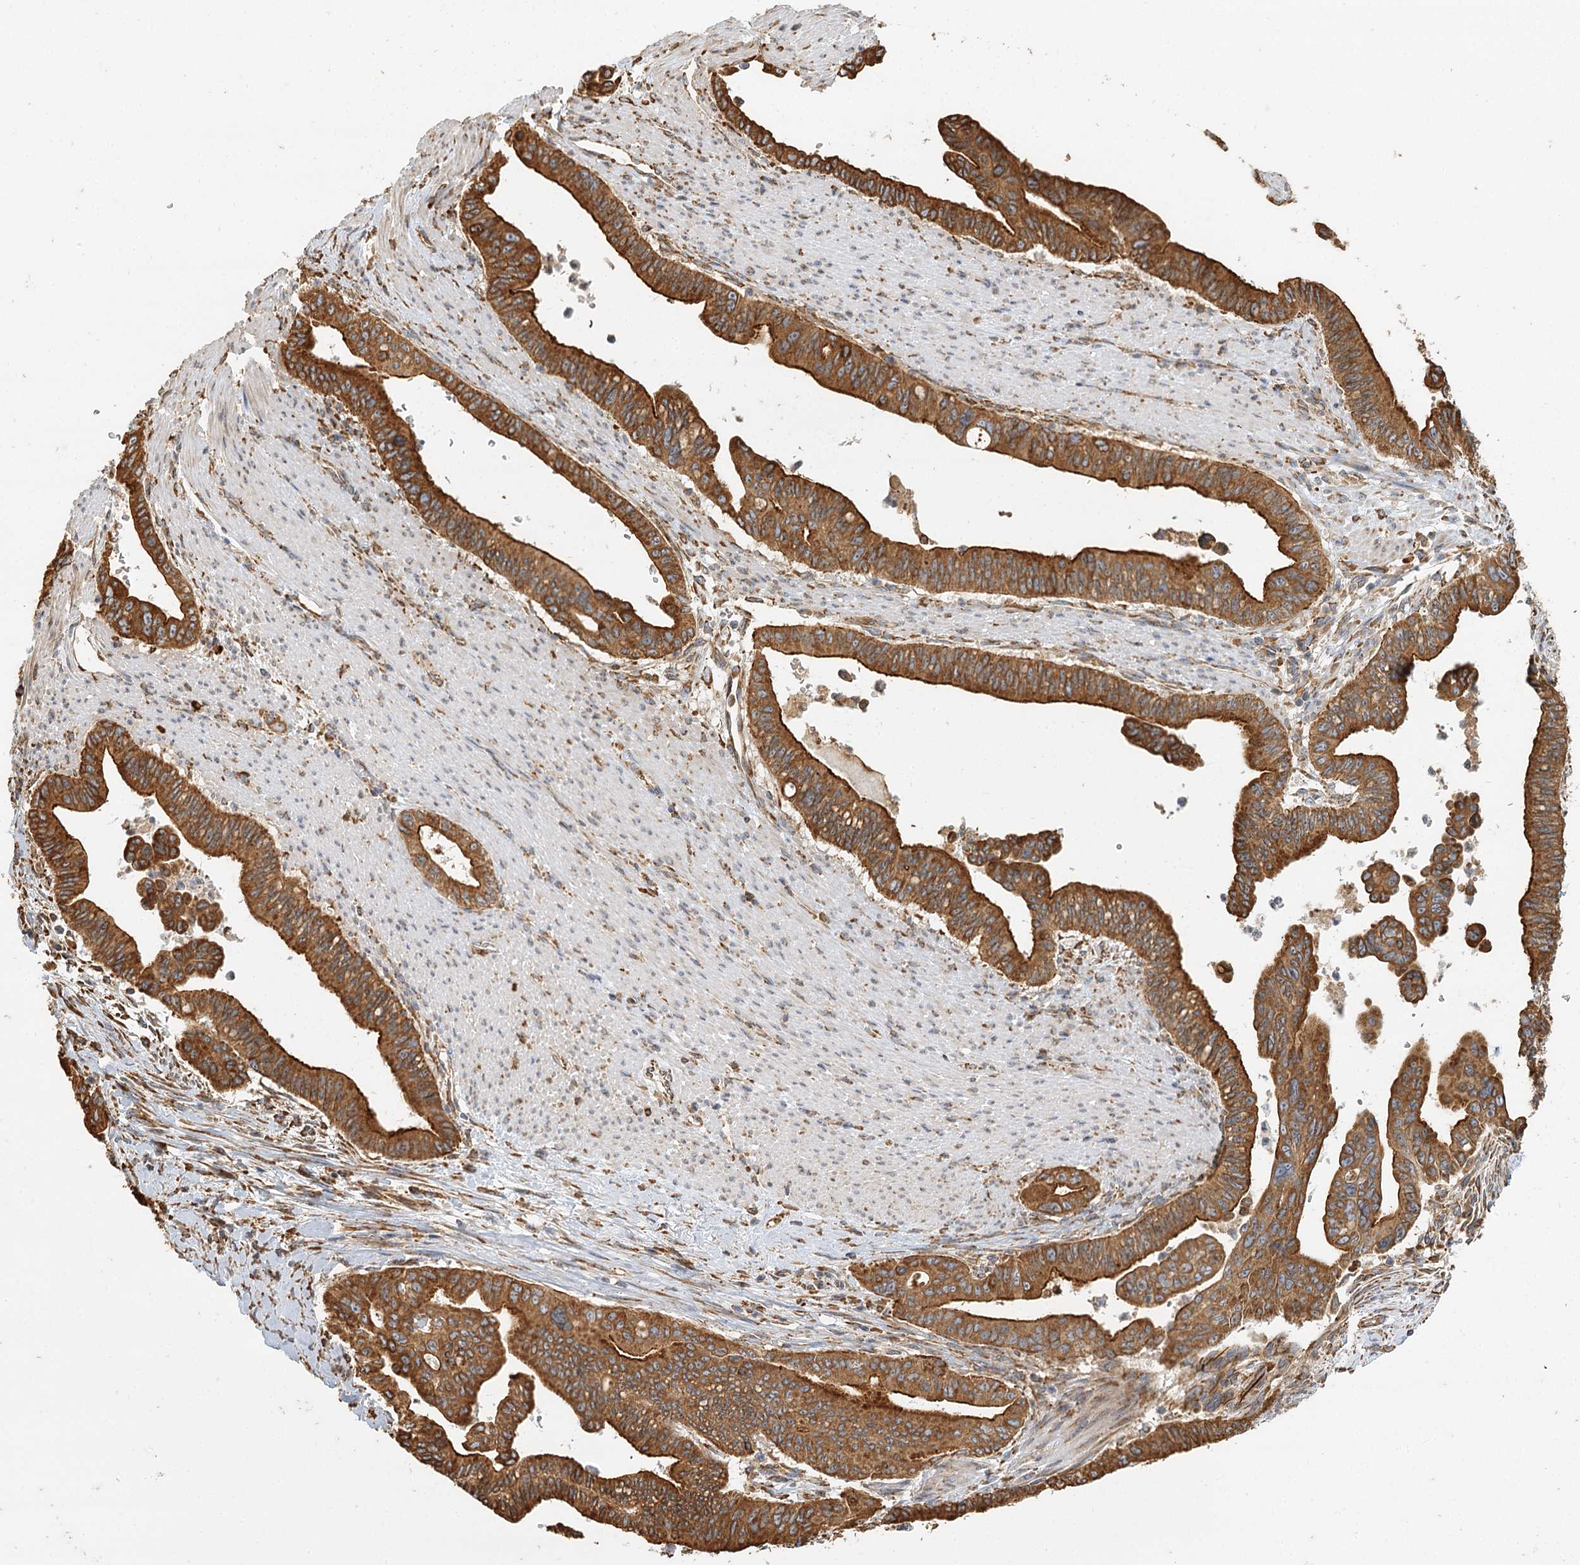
{"staining": {"intensity": "moderate", "quantity": ">75%", "location": "cytoplasmic/membranous"}, "tissue": "pancreatic cancer", "cell_type": "Tumor cells", "image_type": "cancer", "snomed": [{"axis": "morphology", "description": "Adenocarcinoma, NOS"}, {"axis": "topography", "description": "Pancreas"}], "caption": "Pancreatic cancer (adenocarcinoma) was stained to show a protein in brown. There is medium levels of moderate cytoplasmic/membranous expression in approximately >75% of tumor cells.", "gene": "TAS1R1", "patient": {"sex": "male", "age": 70}}